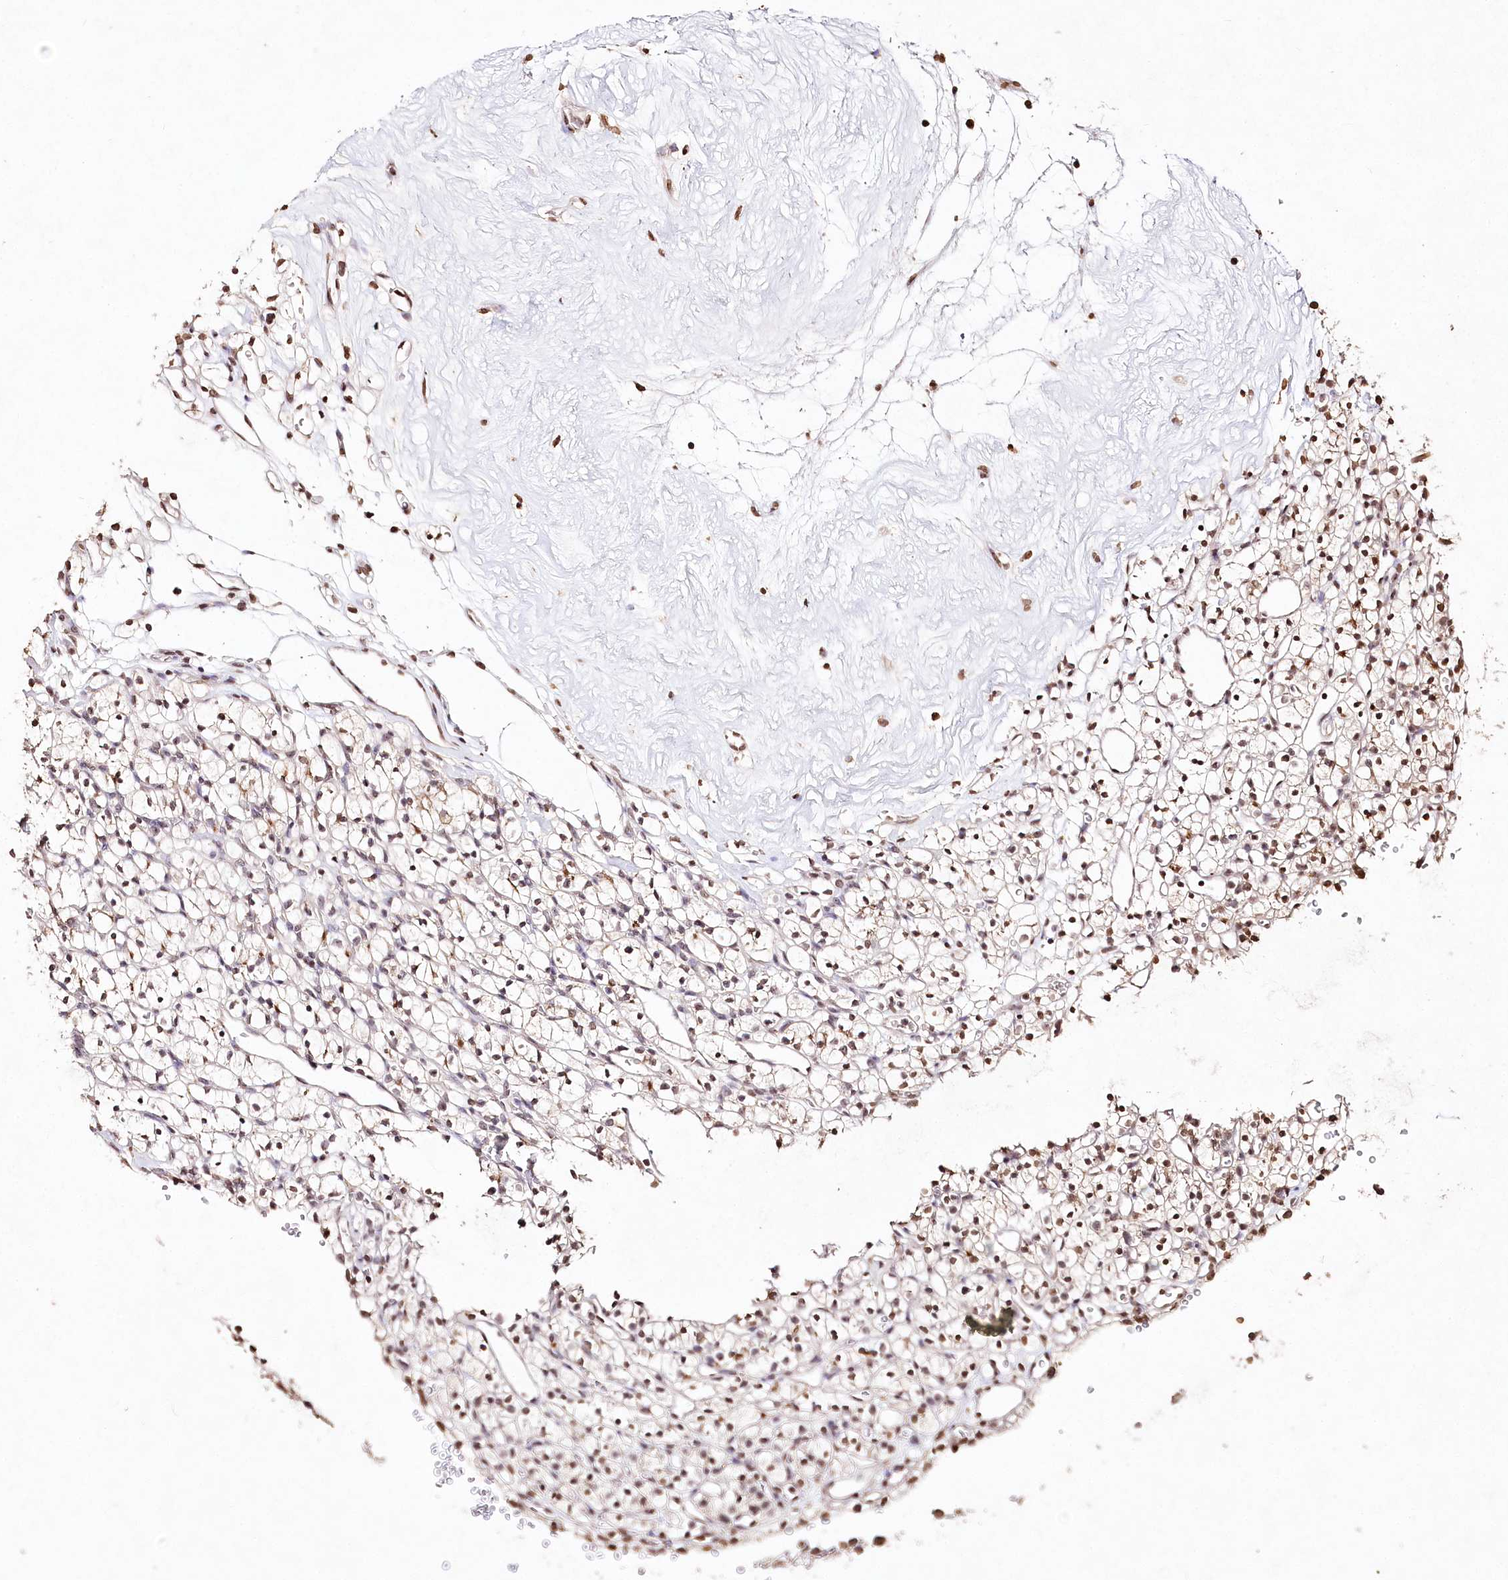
{"staining": {"intensity": "weak", "quantity": "<25%", "location": "cytoplasmic/membranous"}, "tissue": "renal cancer", "cell_type": "Tumor cells", "image_type": "cancer", "snomed": [{"axis": "morphology", "description": "Adenocarcinoma, NOS"}, {"axis": "topography", "description": "Kidney"}], "caption": "An image of human renal adenocarcinoma is negative for staining in tumor cells.", "gene": "DMXL1", "patient": {"sex": "female", "age": 57}}